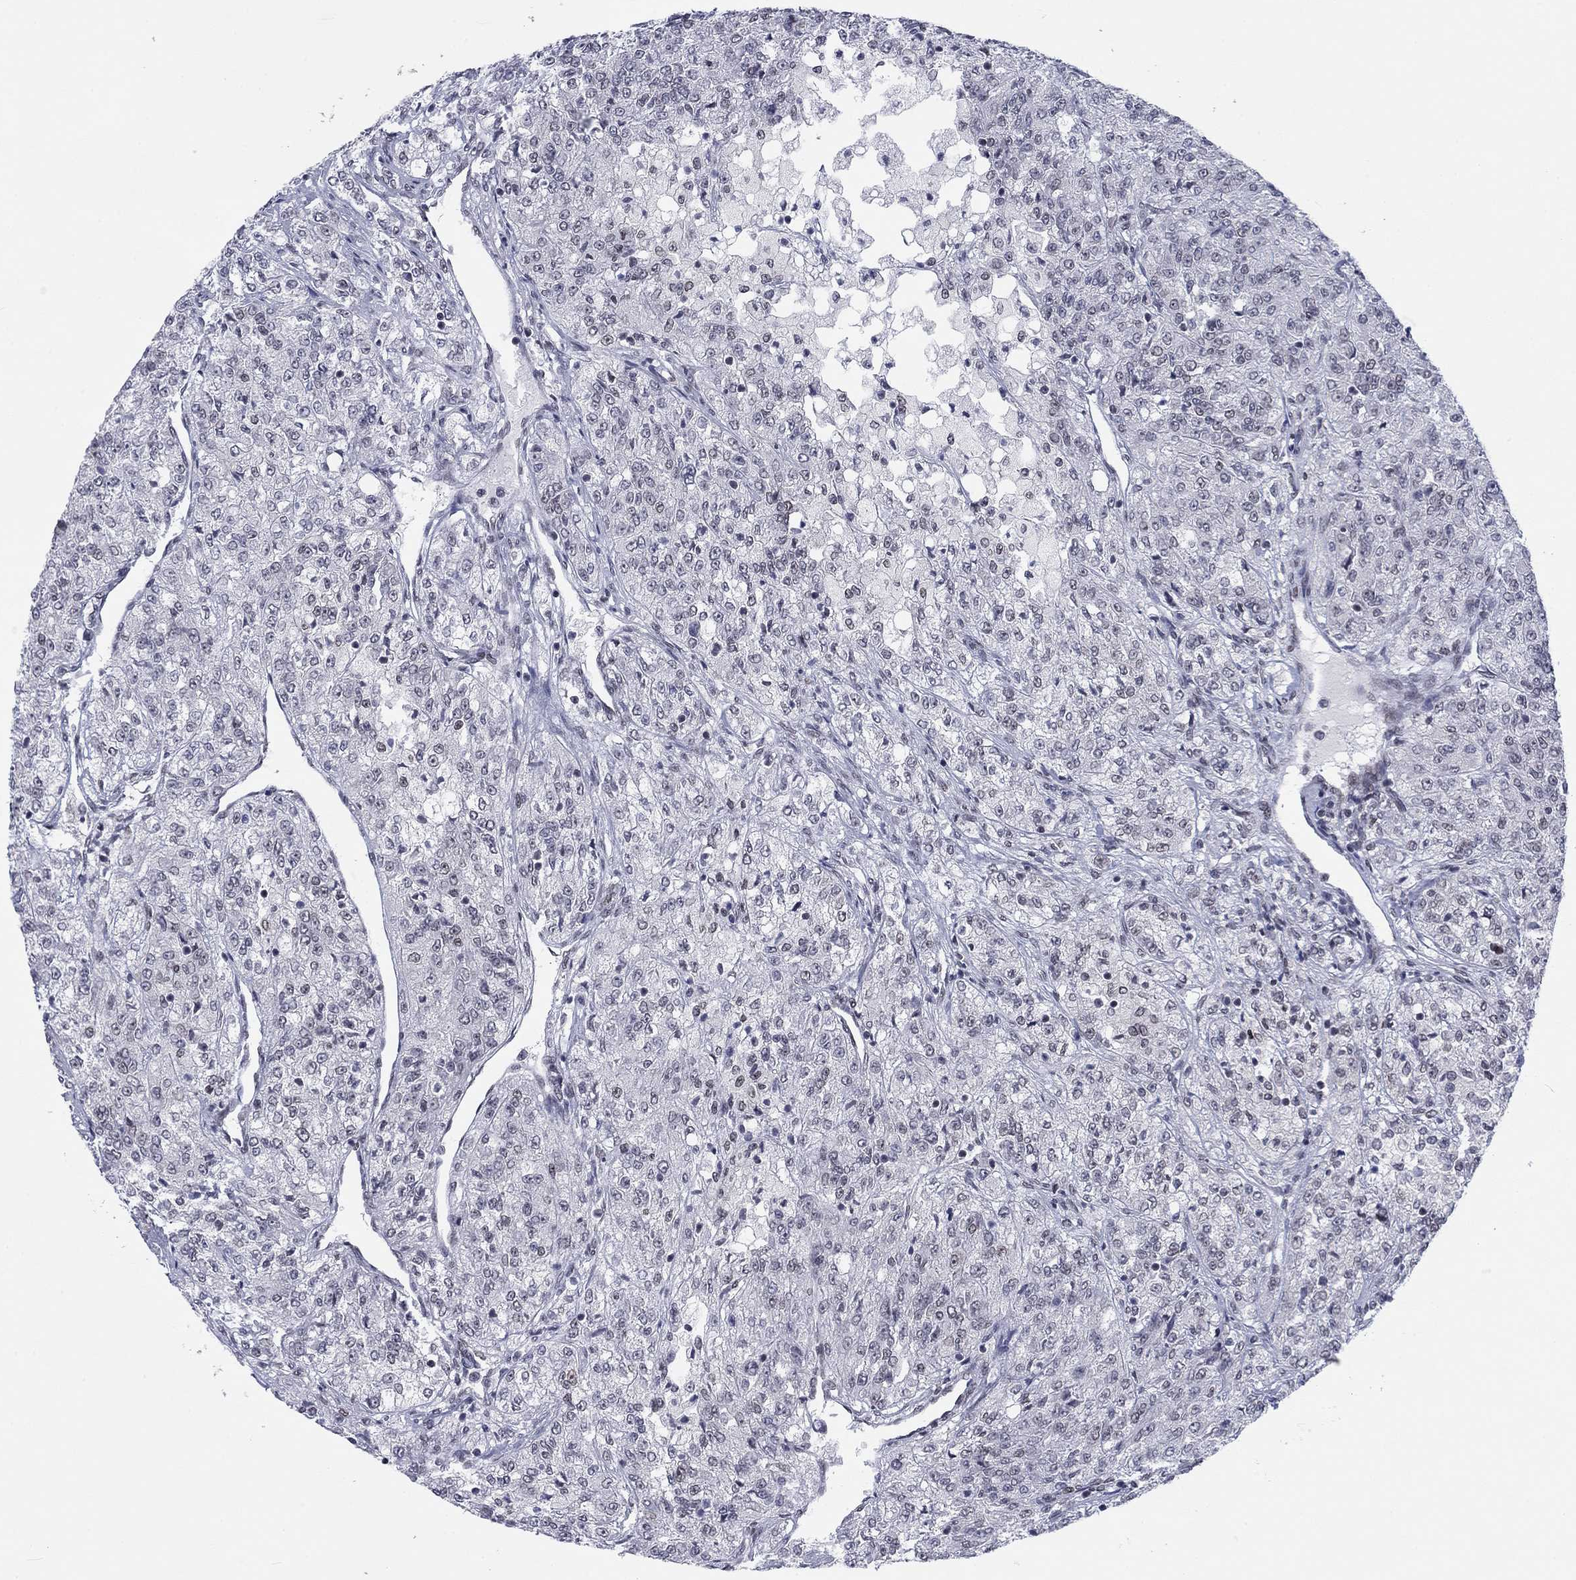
{"staining": {"intensity": "negative", "quantity": "none", "location": "none"}, "tissue": "renal cancer", "cell_type": "Tumor cells", "image_type": "cancer", "snomed": [{"axis": "morphology", "description": "Adenocarcinoma, NOS"}, {"axis": "topography", "description": "Kidney"}], "caption": "Adenocarcinoma (renal) stained for a protein using immunohistochemistry (IHC) exhibits no positivity tumor cells.", "gene": "FYTTD1", "patient": {"sex": "female", "age": 63}}